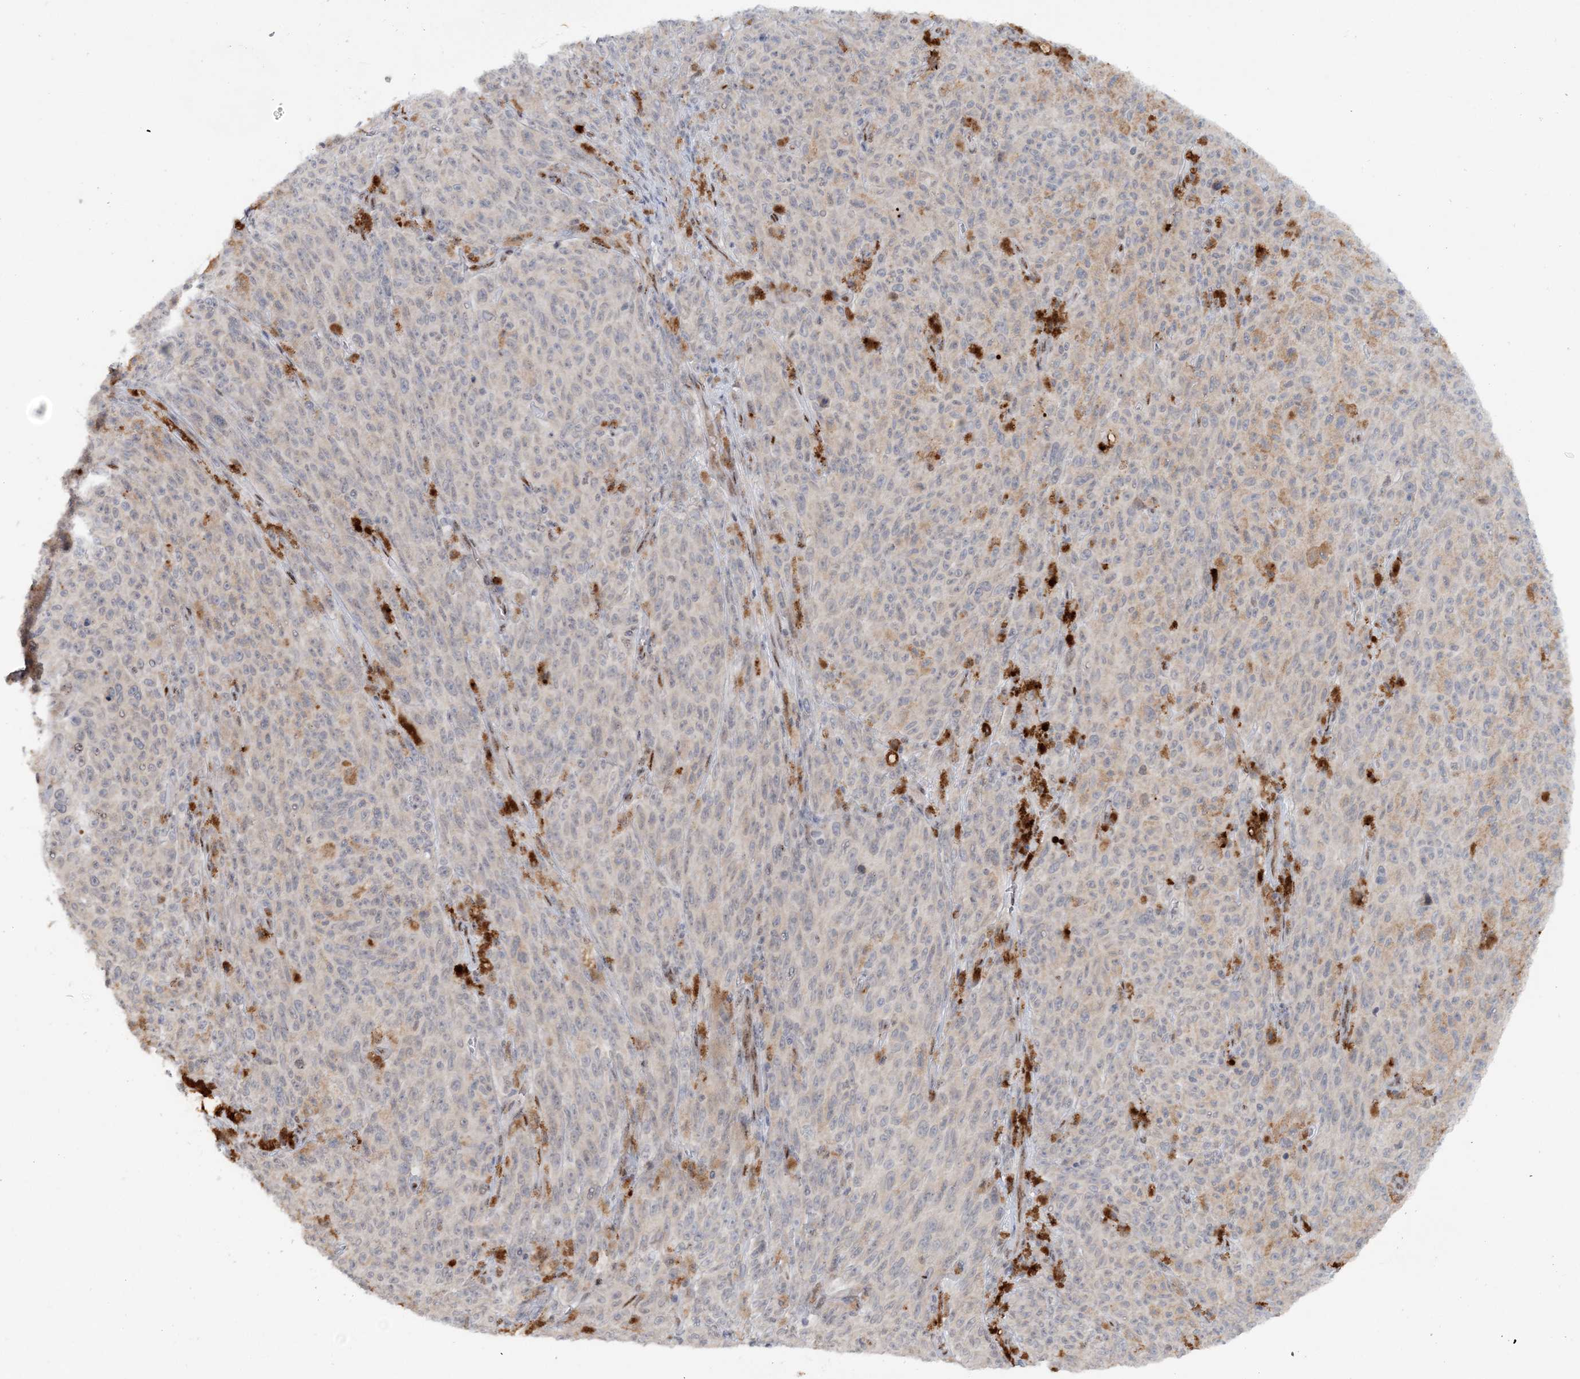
{"staining": {"intensity": "negative", "quantity": "none", "location": "none"}, "tissue": "melanoma", "cell_type": "Tumor cells", "image_type": "cancer", "snomed": [{"axis": "morphology", "description": "Malignant melanoma, NOS"}, {"axis": "topography", "description": "Skin"}], "caption": "The histopathology image shows no significant positivity in tumor cells of malignant melanoma. Brightfield microscopy of IHC stained with DAB (brown) and hematoxylin (blue), captured at high magnification.", "gene": "GIN1", "patient": {"sex": "female", "age": 82}}